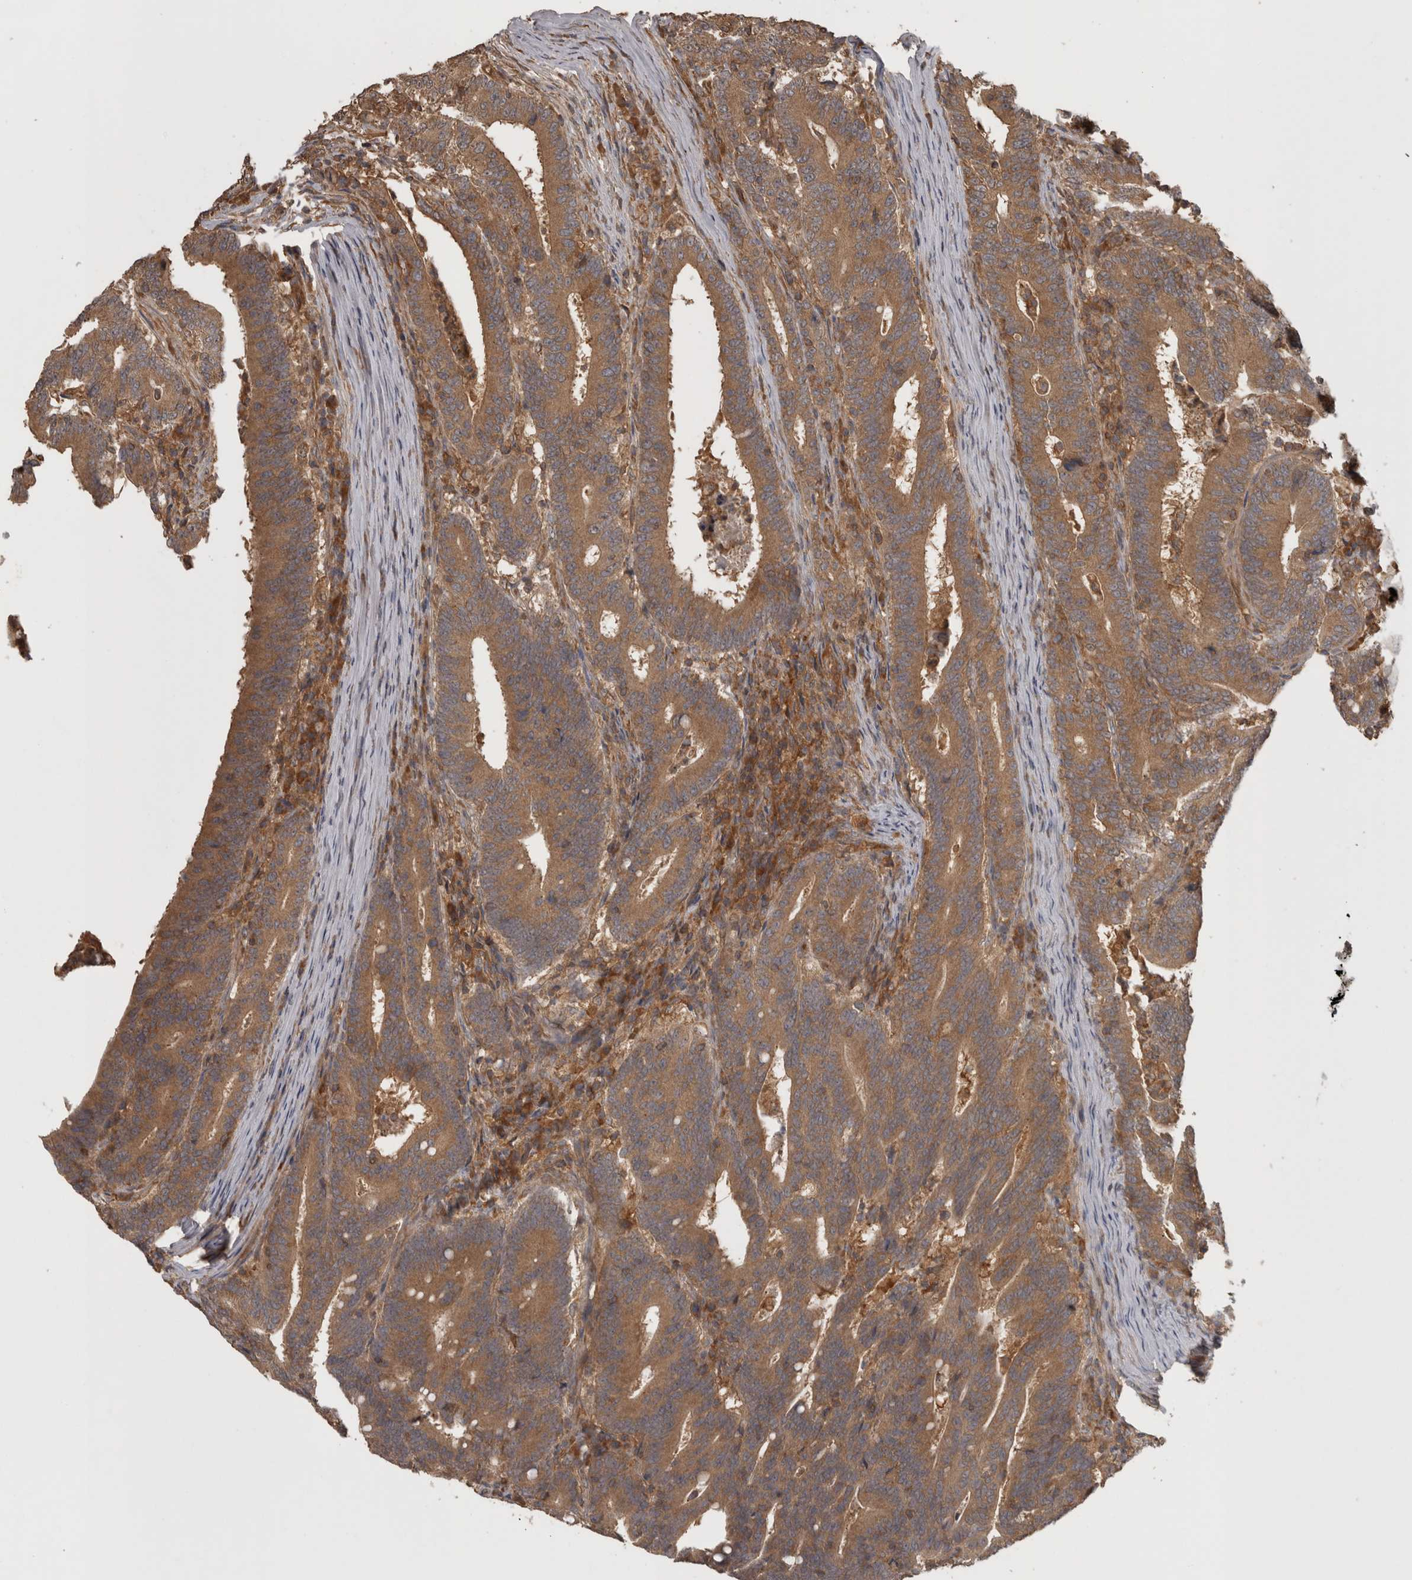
{"staining": {"intensity": "moderate", "quantity": ">75%", "location": "cytoplasmic/membranous"}, "tissue": "colorectal cancer", "cell_type": "Tumor cells", "image_type": "cancer", "snomed": [{"axis": "morphology", "description": "Adenocarcinoma, NOS"}, {"axis": "topography", "description": "Colon"}], "caption": "Adenocarcinoma (colorectal) tissue demonstrates moderate cytoplasmic/membranous positivity in approximately >75% of tumor cells, visualized by immunohistochemistry.", "gene": "MICU3", "patient": {"sex": "female", "age": 66}}